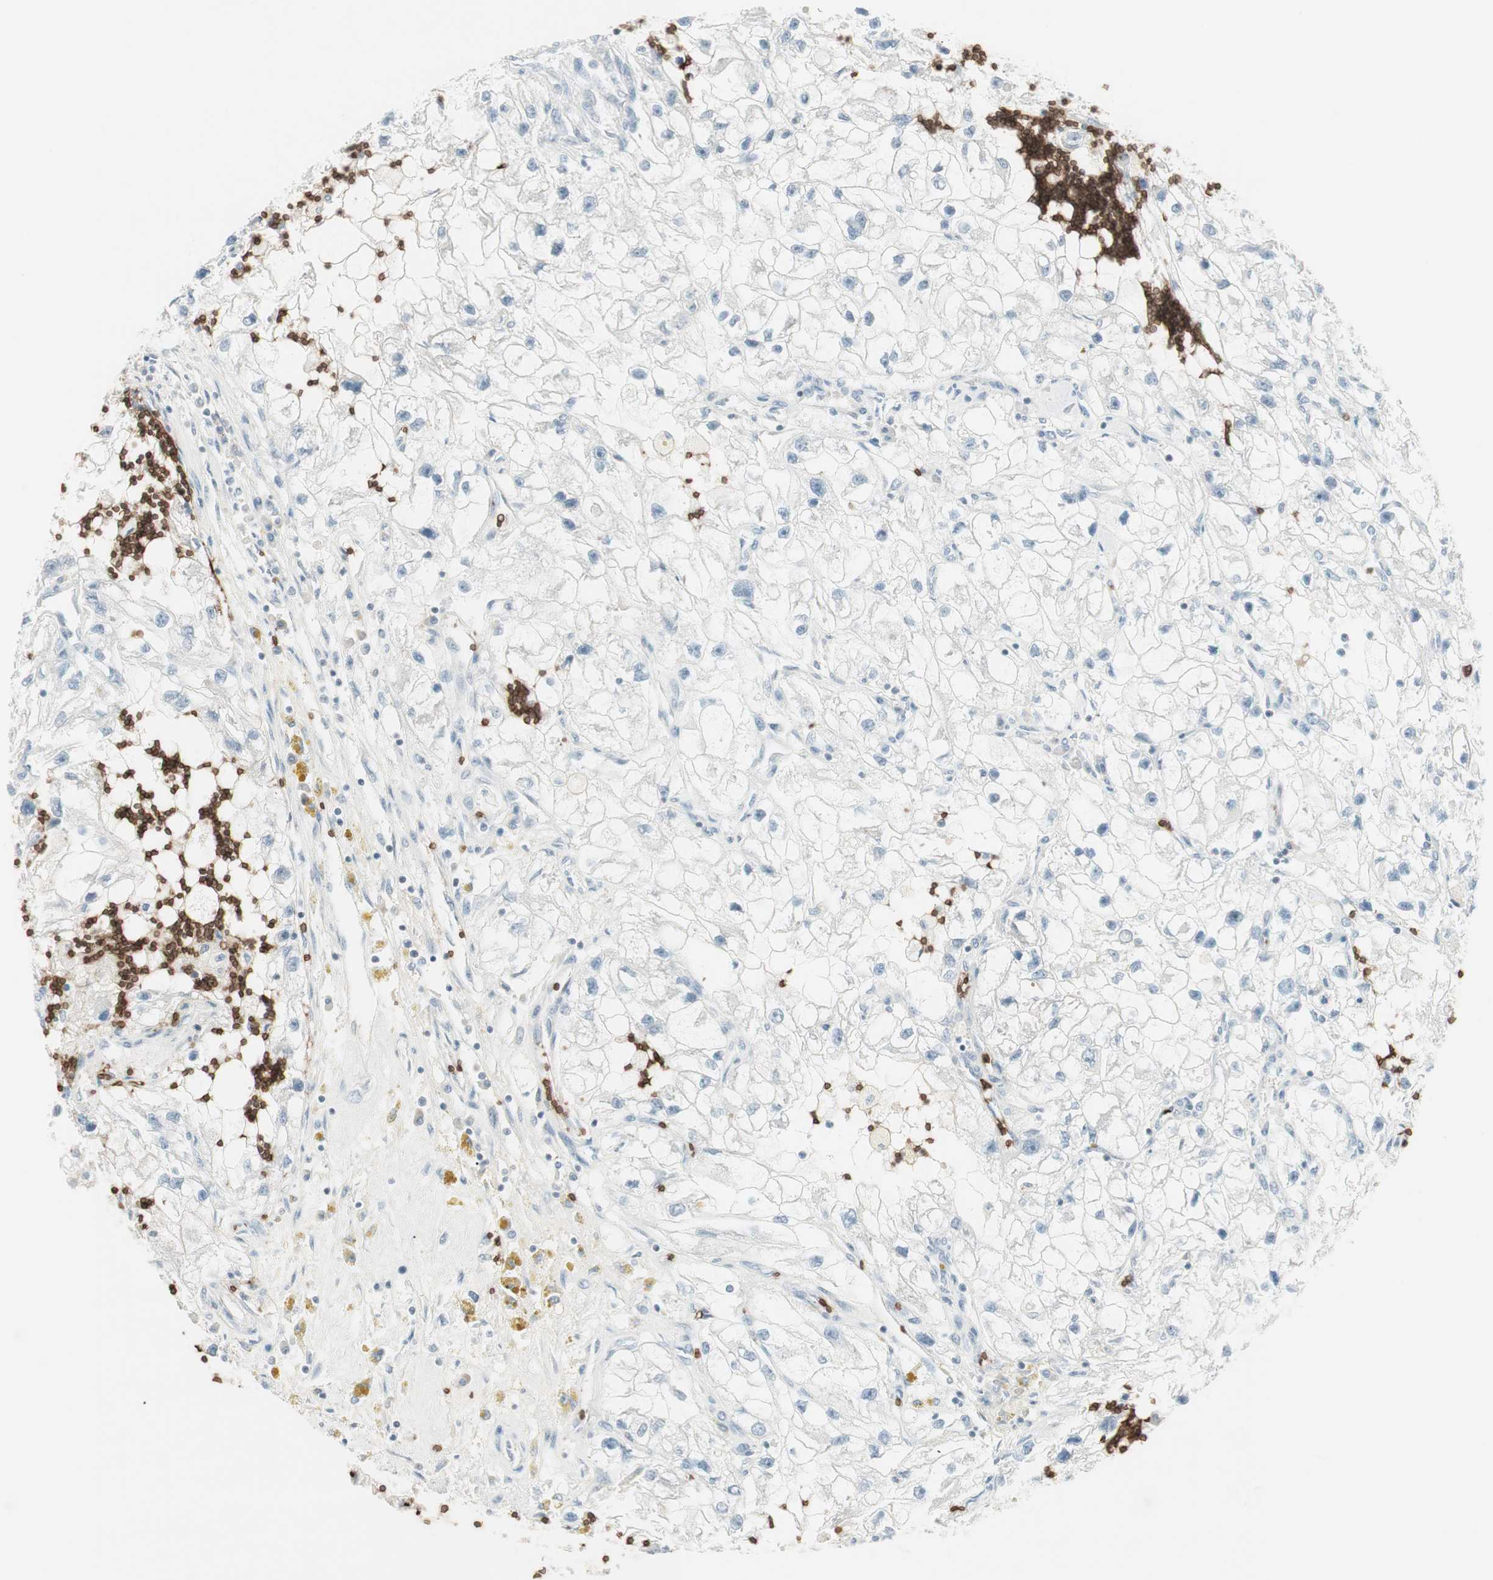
{"staining": {"intensity": "negative", "quantity": "none", "location": "none"}, "tissue": "renal cancer", "cell_type": "Tumor cells", "image_type": "cancer", "snomed": [{"axis": "morphology", "description": "Adenocarcinoma, NOS"}, {"axis": "topography", "description": "Kidney"}], "caption": "A high-resolution histopathology image shows immunohistochemistry (IHC) staining of renal cancer (adenocarcinoma), which demonstrates no significant staining in tumor cells. The staining is performed using DAB brown chromogen with nuclei counter-stained in using hematoxylin.", "gene": "MAP4K1", "patient": {"sex": "female", "age": 70}}